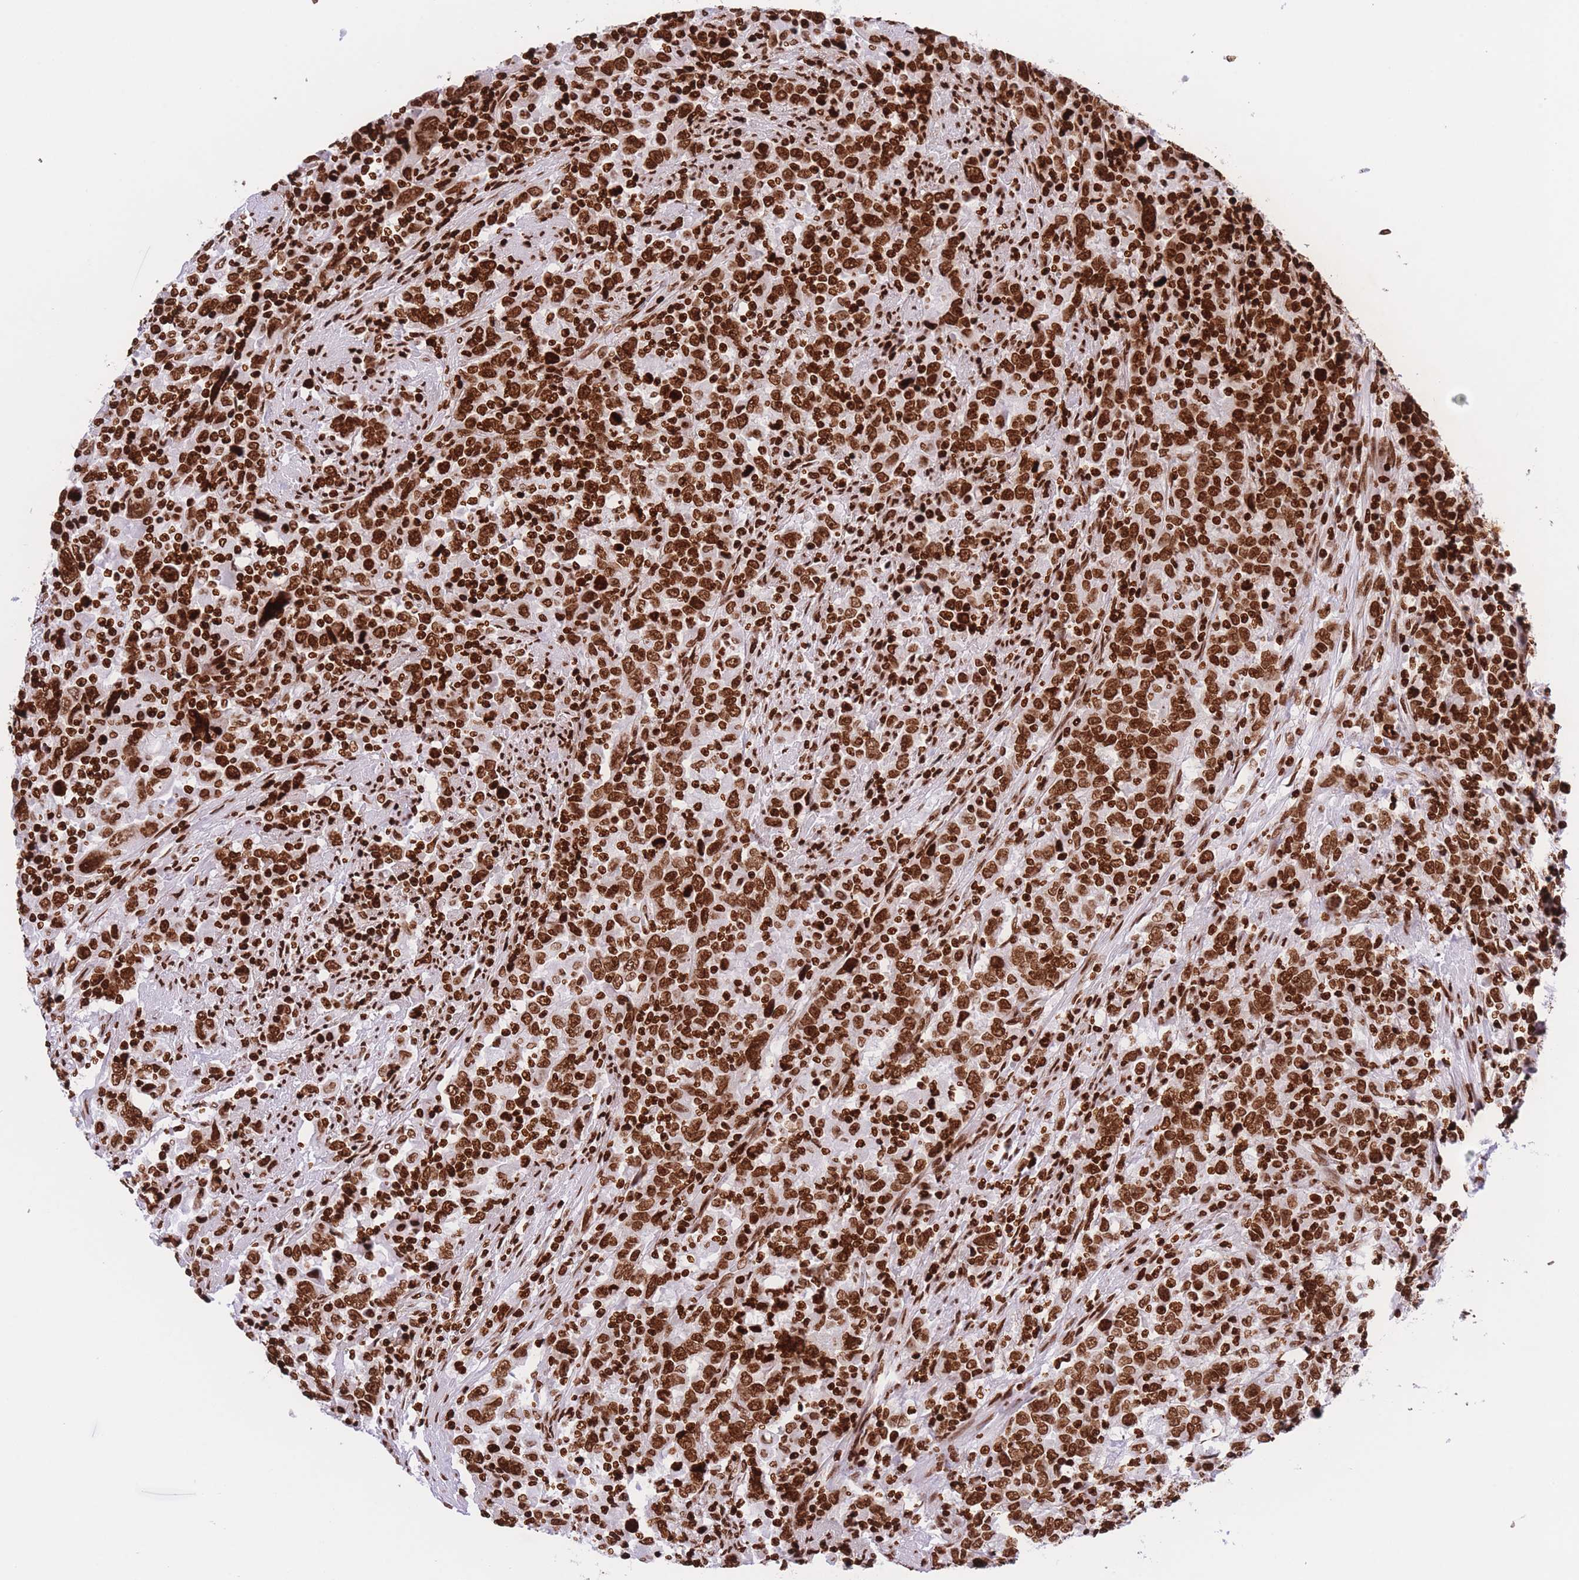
{"staining": {"intensity": "strong", "quantity": ">75%", "location": "nuclear"}, "tissue": "urothelial cancer", "cell_type": "Tumor cells", "image_type": "cancer", "snomed": [{"axis": "morphology", "description": "Urothelial carcinoma, High grade"}, {"axis": "topography", "description": "Urinary bladder"}], "caption": "Urothelial cancer tissue demonstrates strong nuclear positivity in about >75% of tumor cells, visualized by immunohistochemistry.", "gene": "H2BC11", "patient": {"sex": "male", "age": 61}}